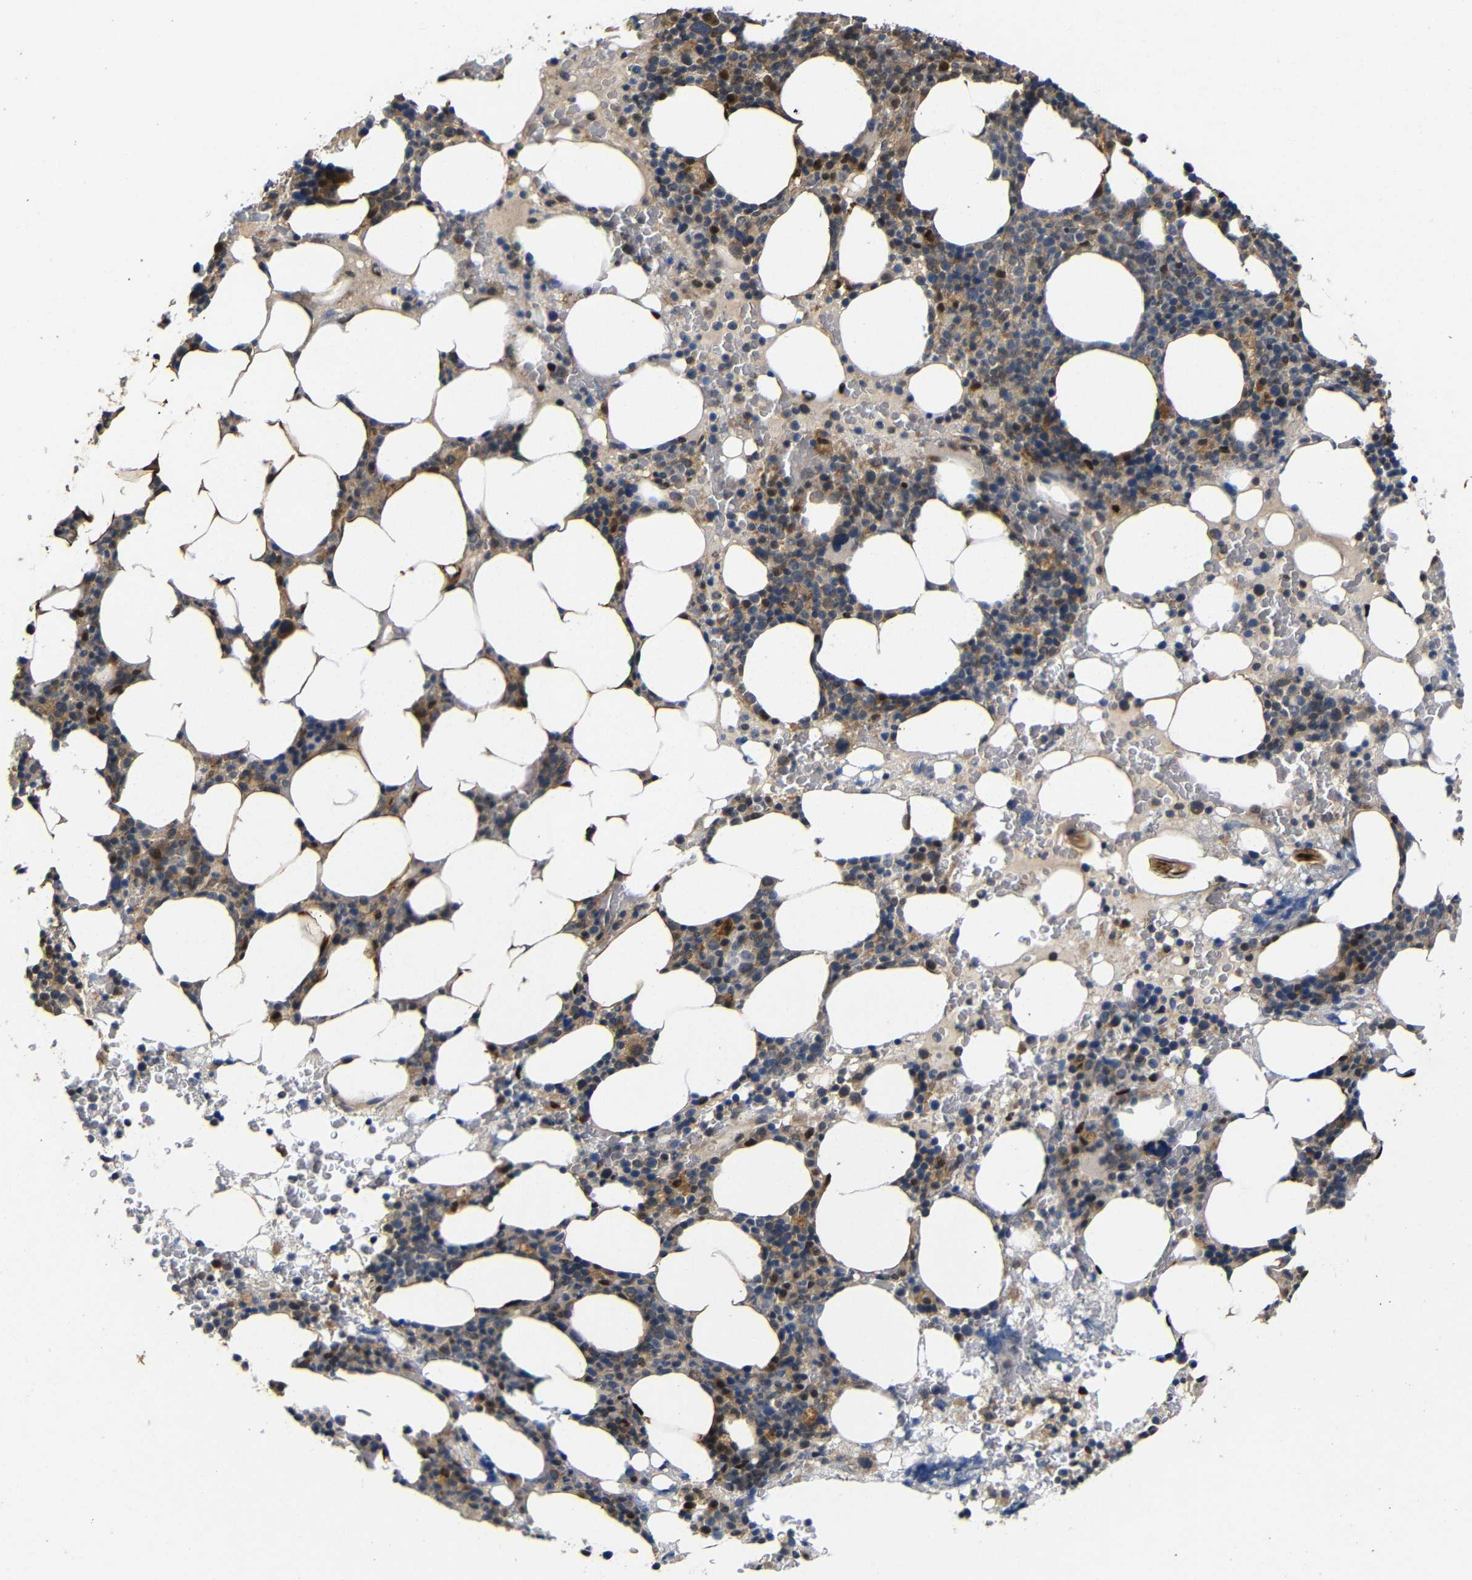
{"staining": {"intensity": "moderate", "quantity": "25%-75%", "location": "cytoplasmic/membranous"}, "tissue": "bone marrow", "cell_type": "Hematopoietic cells", "image_type": "normal", "snomed": [{"axis": "morphology", "description": "Normal tissue, NOS"}, {"axis": "morphology", "description": "Inflammation, NOS"}, {"axis": "topography", "description": "Bone marrow"}], "caption": "A photomicrograph of bone marrow stained for a protein exhibits moderate cytoplasmic/membranous brown staining in hematopoietic cells.", "gene": "ATG12", "patient": {"sex": "female", "age": 84}}